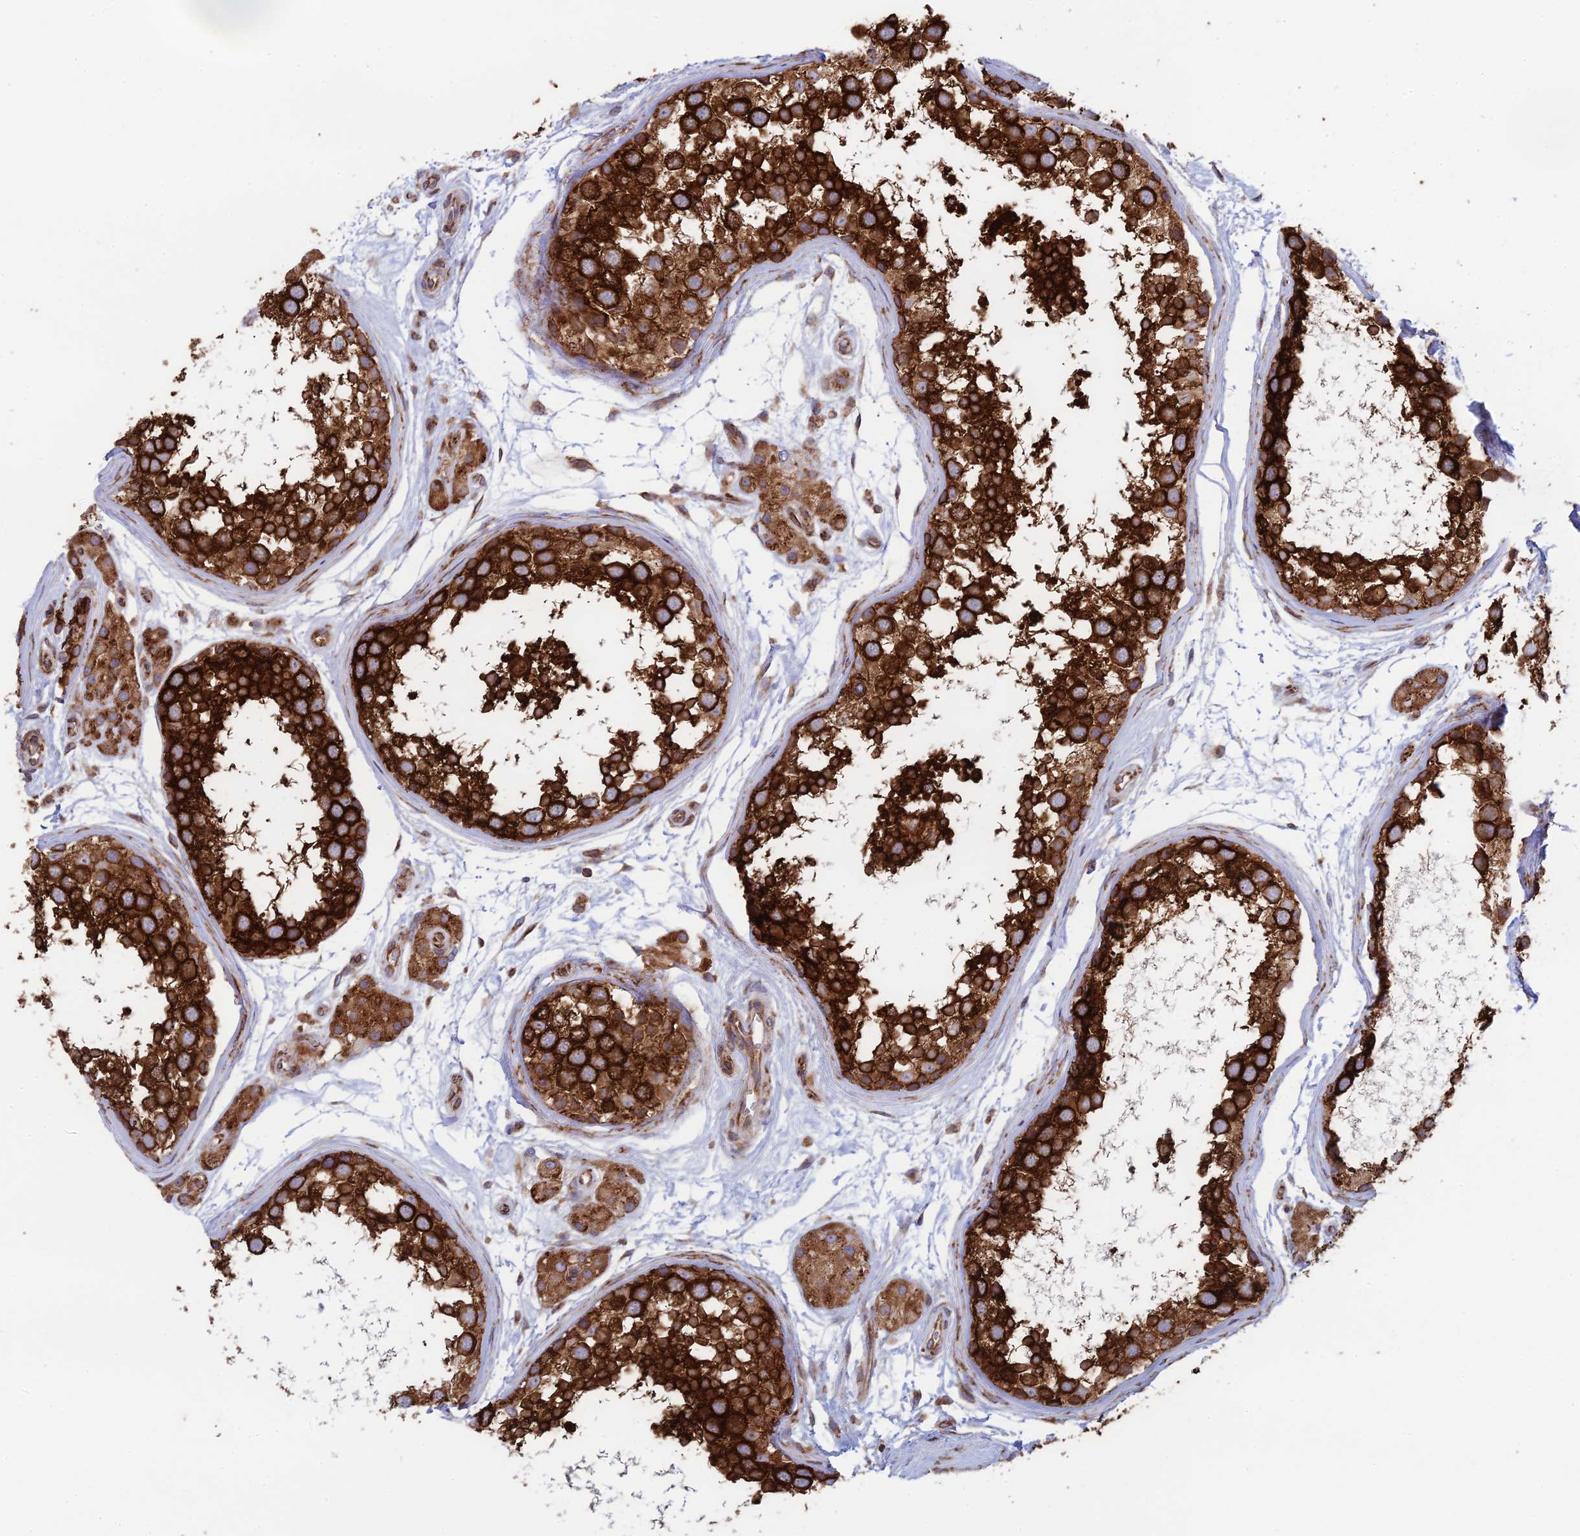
{"staining": {"intensity": "strong", "quantity": ">75%", "location": "cytoplasmic/membranous"}, "tissue": "testis", "cell_type": "Cells in seminiferous ducts", "image_type": "normal", "snomed": [{"axis": "morphology", "description": "Normal tissue, NOS"}, {"axis": "topography", "description": "Testis"}], "caption": "A histopathology image of human testis stained for a protein exhibits strong cytoplasmic/membranous brown staining in cells in seminiferous ducts. (DAB (3,3'-diaminobenzidine) IHC with brightfield microscopy, high magnification).", "gene": "CCDC69", "patient": {"sex": "male", "age": 56}}